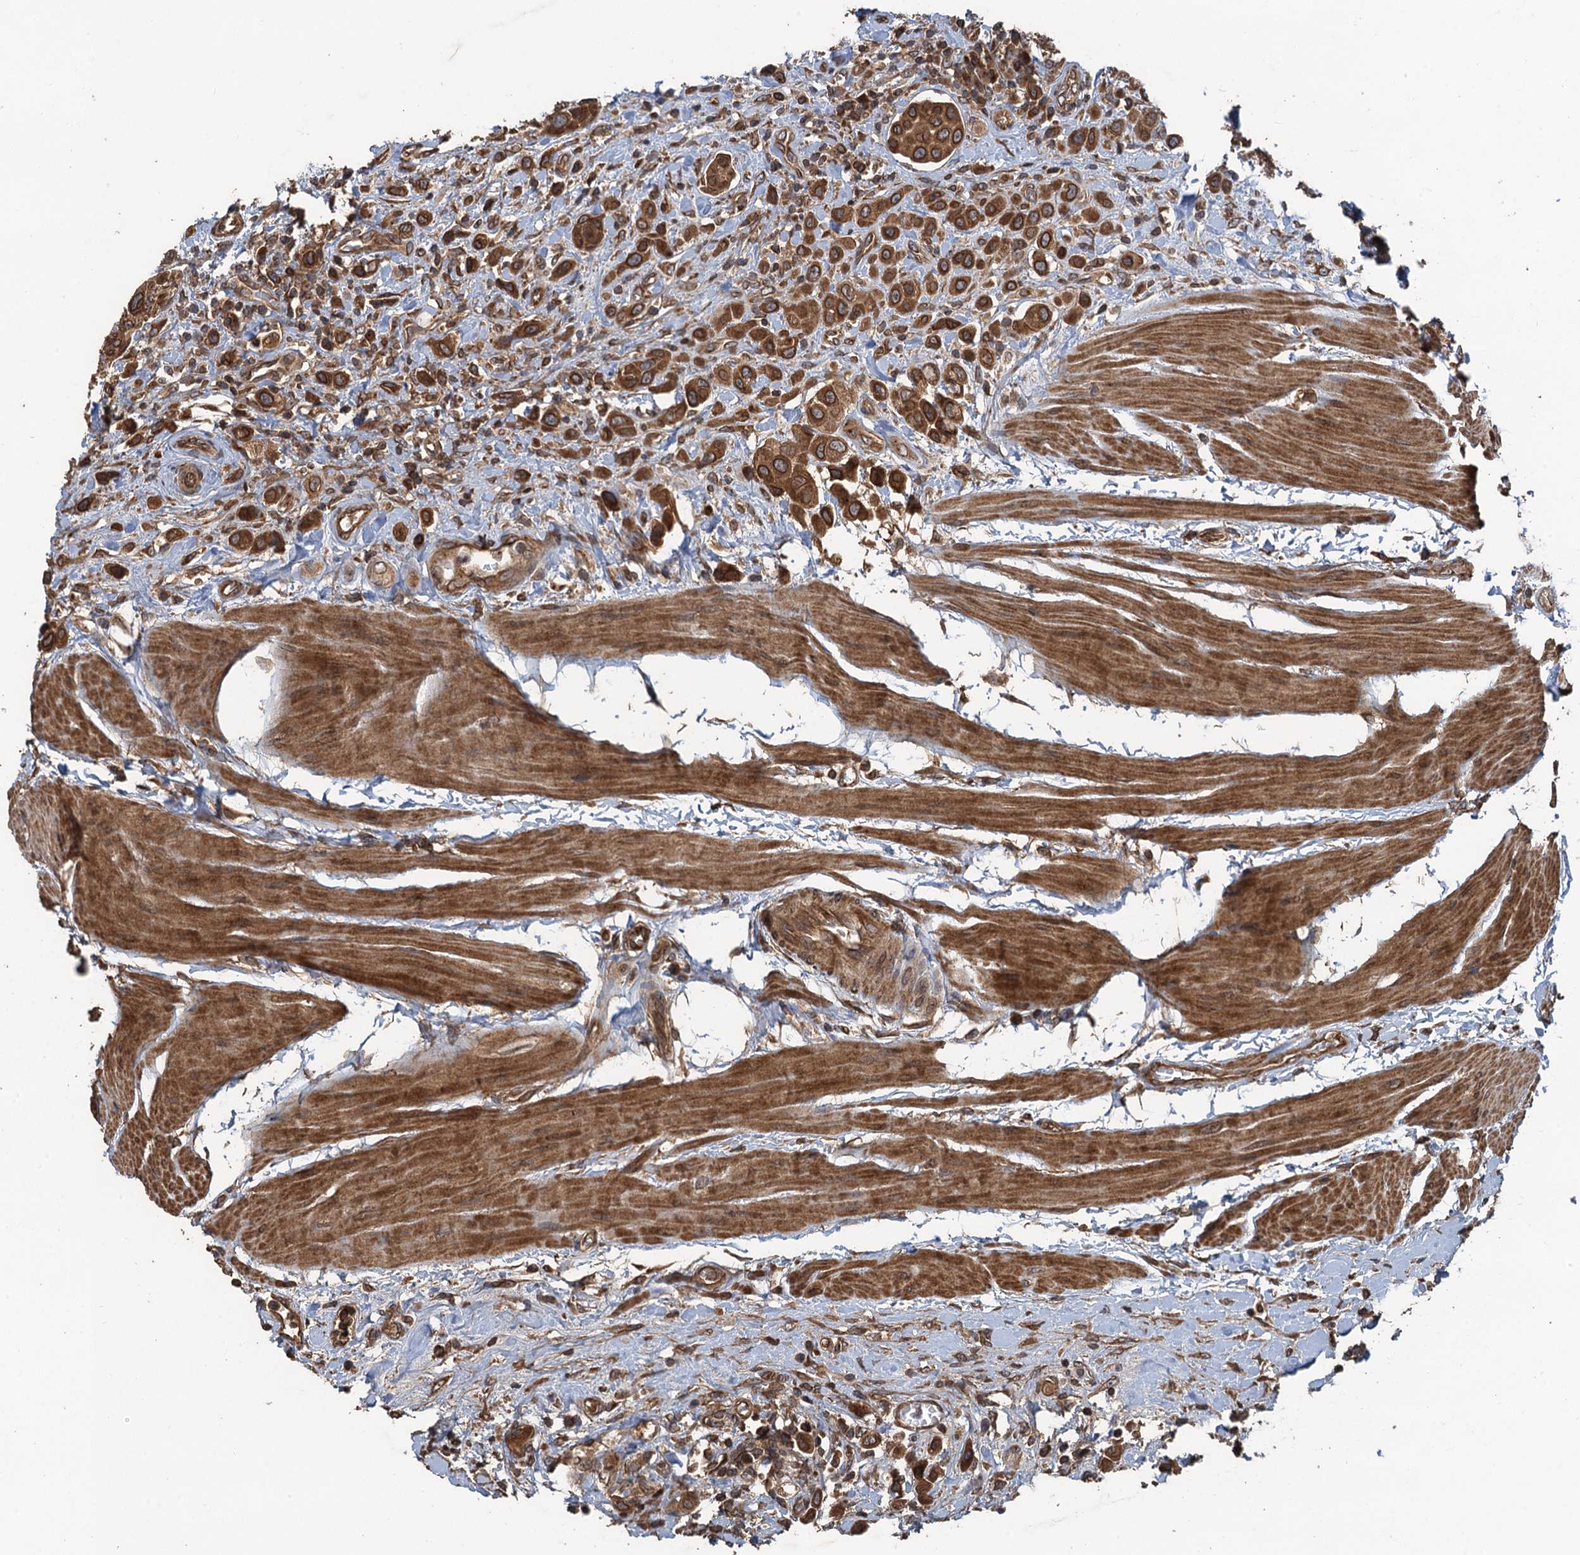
{"staining": {"intensity": "strong", "quantity": ">75%", "location": "cytoplasmic/membranous,nuclear"}, "tissue": "urothelial cancer", "cell_type": "Tumor cells", "image_type": "cancer", "snomed": [{"axis": "morphology", "description": "Urothelial carcinoma, High grade"}, {"axis": "topography", "description": "Urinary bladder"}], "caption": "The immunohistochemical stain labels strong cytoplasmic/membranous and nuclear staining in tumor cells of urothelial cancer tissue.", "gene": "GLE1", "patient": {"sex": "male", "age": 50}}